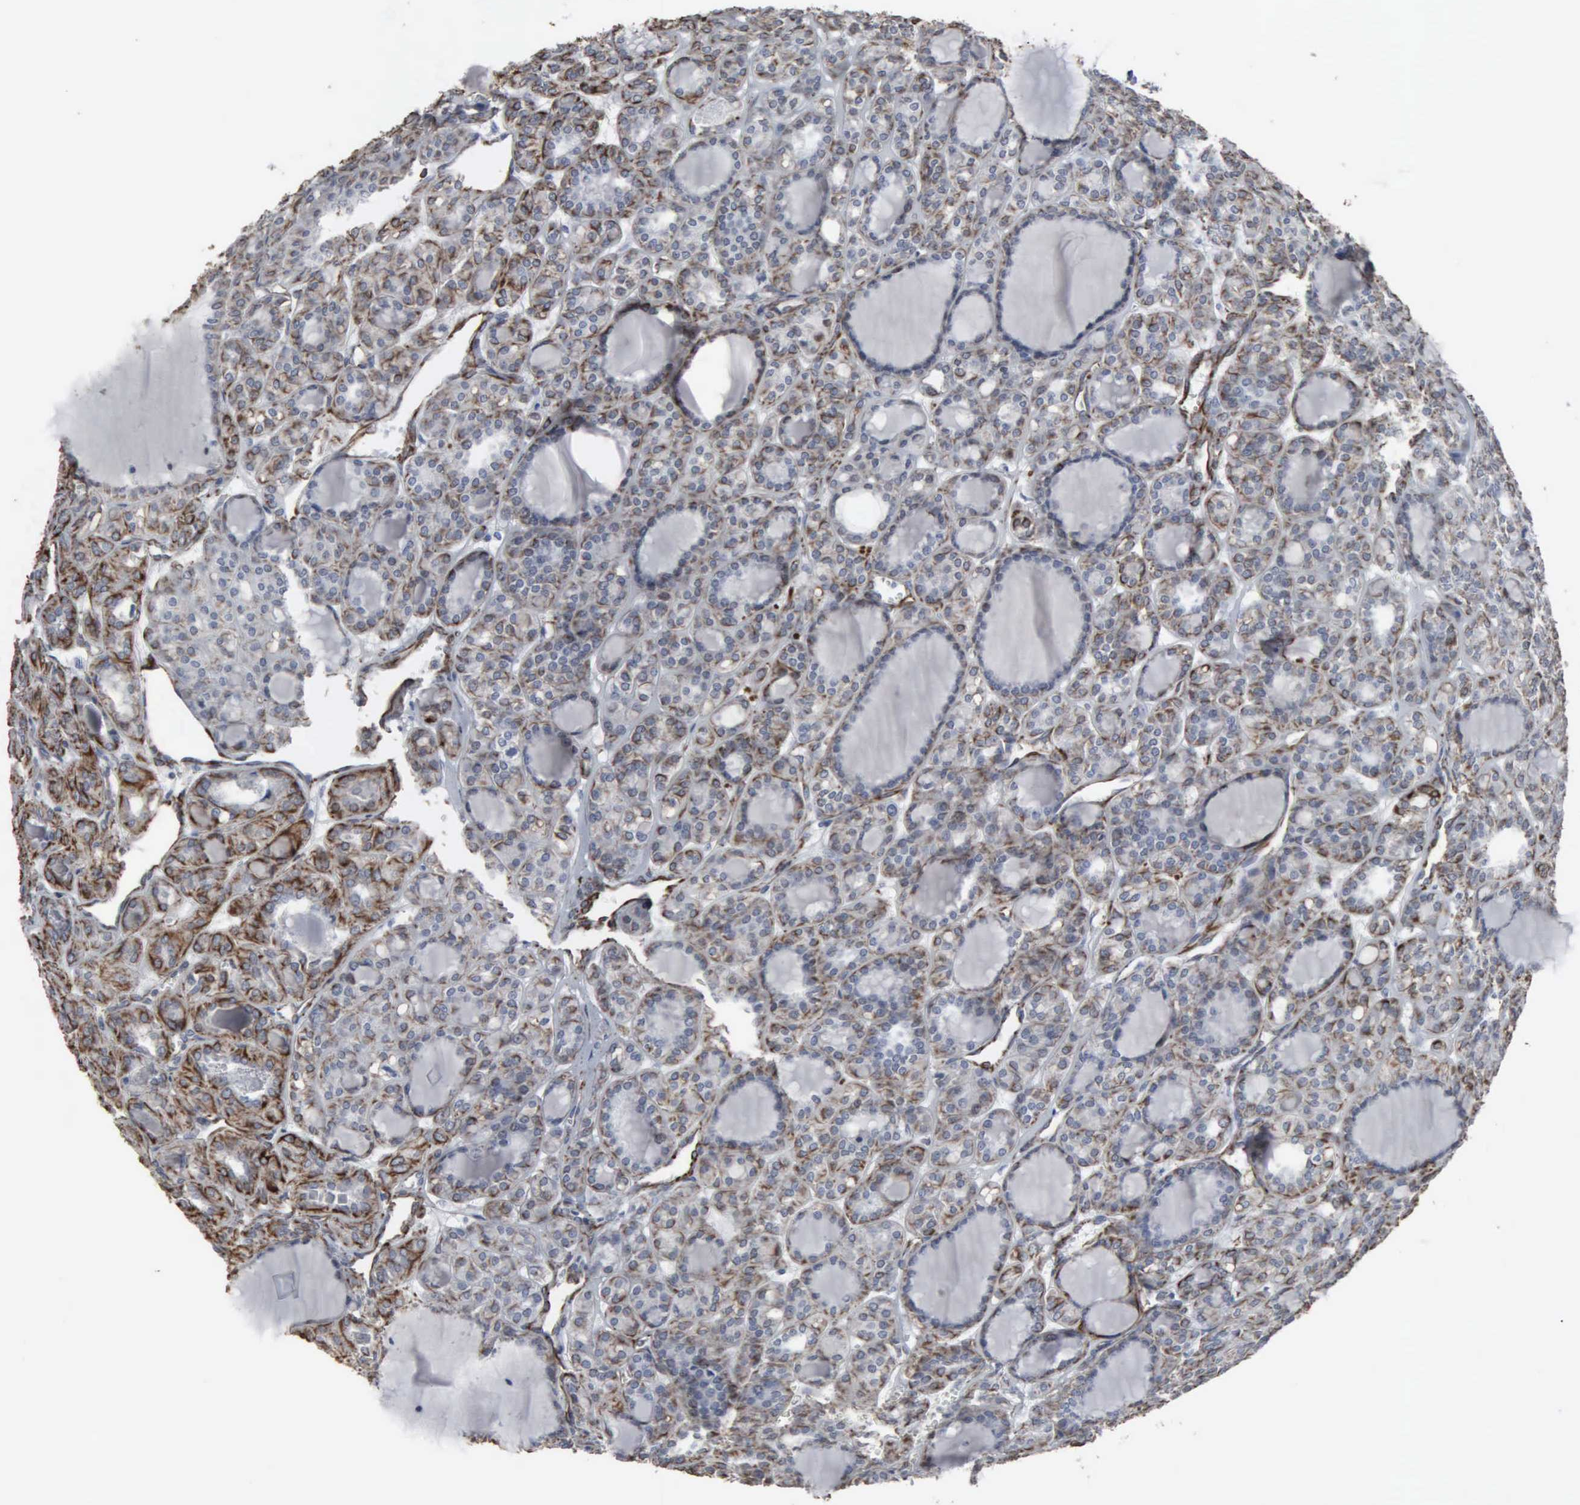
{"staining": {"intensity": "moderate", "quantity": "25%-75%", "location": "cytoplasmic/membranous,nuclear"}, "tissue": "thyroid cancer", "cell_type": "Tumor cells", "image_type": "cancer", "snomed": [{"axis": "morphology", "description": "Follicular adenoma carcinoma, NOS"}, {"axis": "topography", "description": "Thyroid gland"}], "caption": "Thyroid cancer tissue displays moderate cytoplasmic/membranous and nuclear expression in about 25%-75% of tumor cells, visualized by immunohistochemistry. Ihc stains the protein of interest in brown and the nuclei are stained blue.", "gene": "CCNE1", "patient": {"sex": "female", "age": 71}}